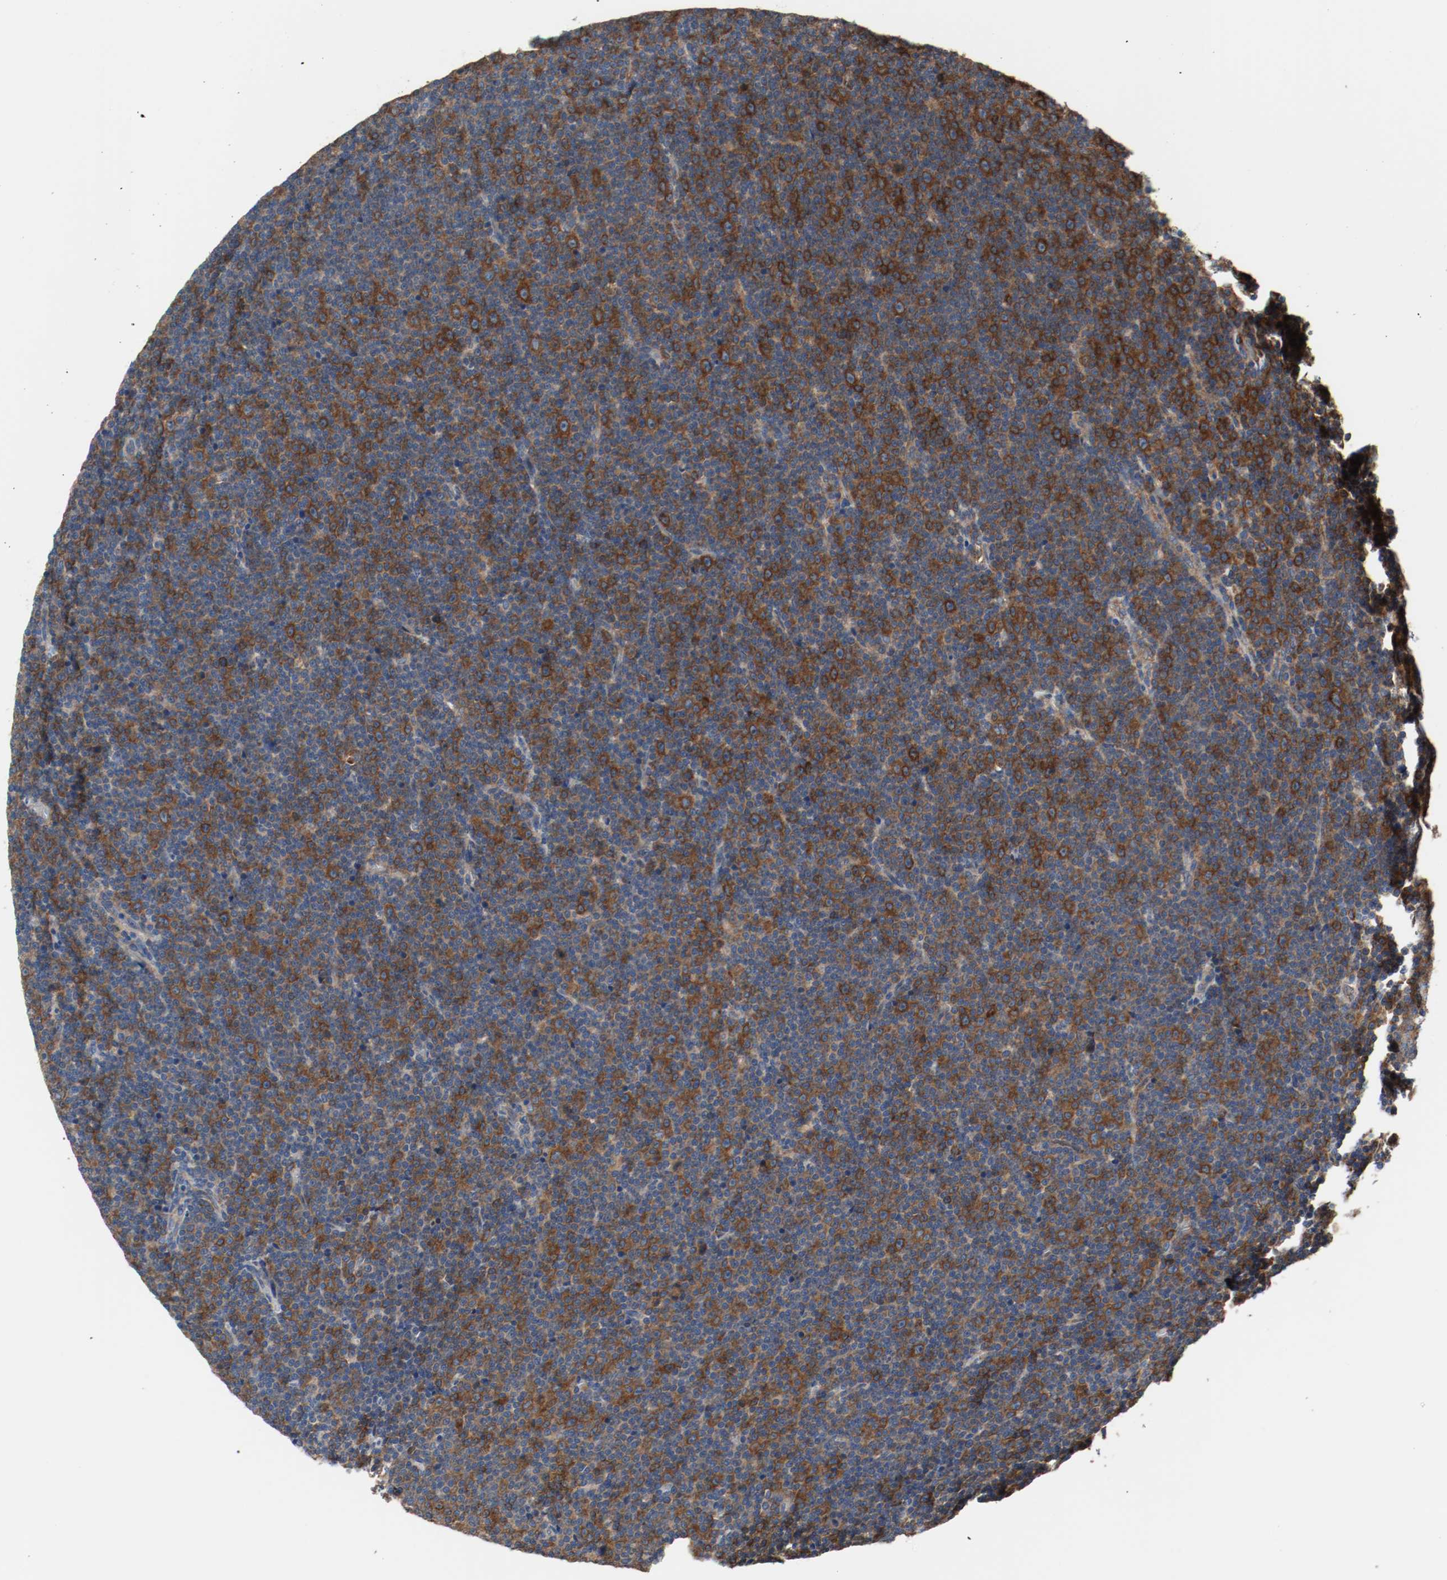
{"staining": {"intensity": "strong", "quantity": ">75%", "location": "cytoplasmic/membranous"}, "tissue": "lymphoma", "cell_type": "Tumor cells", "image_type": "cancer", "snomed": [{"axis": "morphology", "description": "Malignant lymphoma, non-Hodgkin's type, Low grade"}, {"axis": "topography", "description": "Lymph node"}], "caption": "Protein expression analysis of malignant lymphoma, non-Hodgkin's type (low-grade) displays strong cytoplasmic/membranous positivity in about >75% of tumor cells.", "gene": "TUBA3D", "patient": {"sex": "female", "age": 67}}